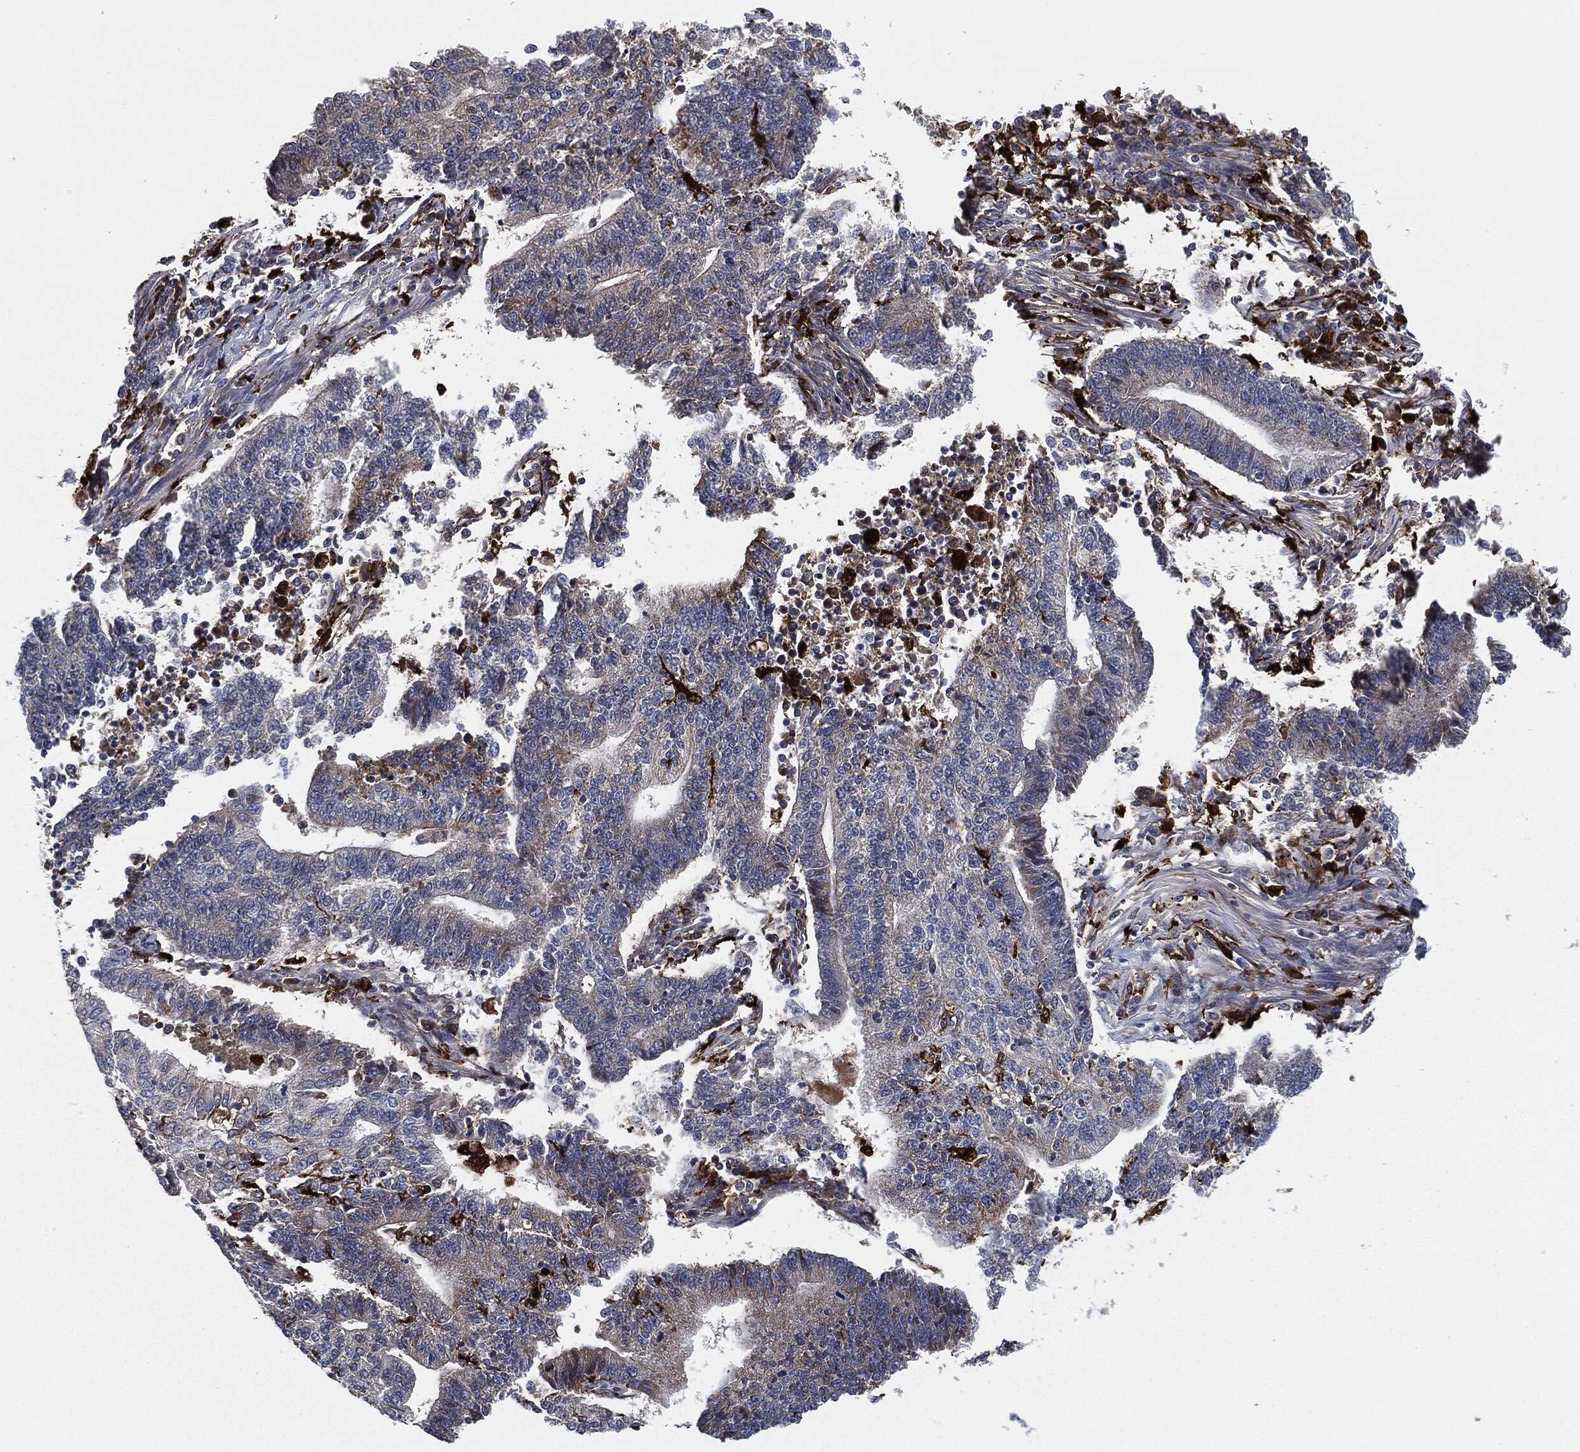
{"staining": {"intensity": "moderate", "quantity": "<25%", "location": "cytoplasmic/membranous"}, "tissue": "endometrial cancer", "cell_type": "Tumor cells", "image_type": "cancer", "snomed": [{"axis": "morphology", "description": "Adenocarcinoma, NOS"}, {"axis": "topography", "description": "Uterus"}, {"axis": "topography", "description": "Endometrium"}], "caption": "A high-resolution photomicrograph shows immunohistochemistry (IHC) staining of endometrial adenocarcinoma, which exhibits moderate cytoplasmic/membranous expression in approximately <25% of tumor cells.", "gene": "TMEM11", "patient": {"sex": "female", "age": 54}}